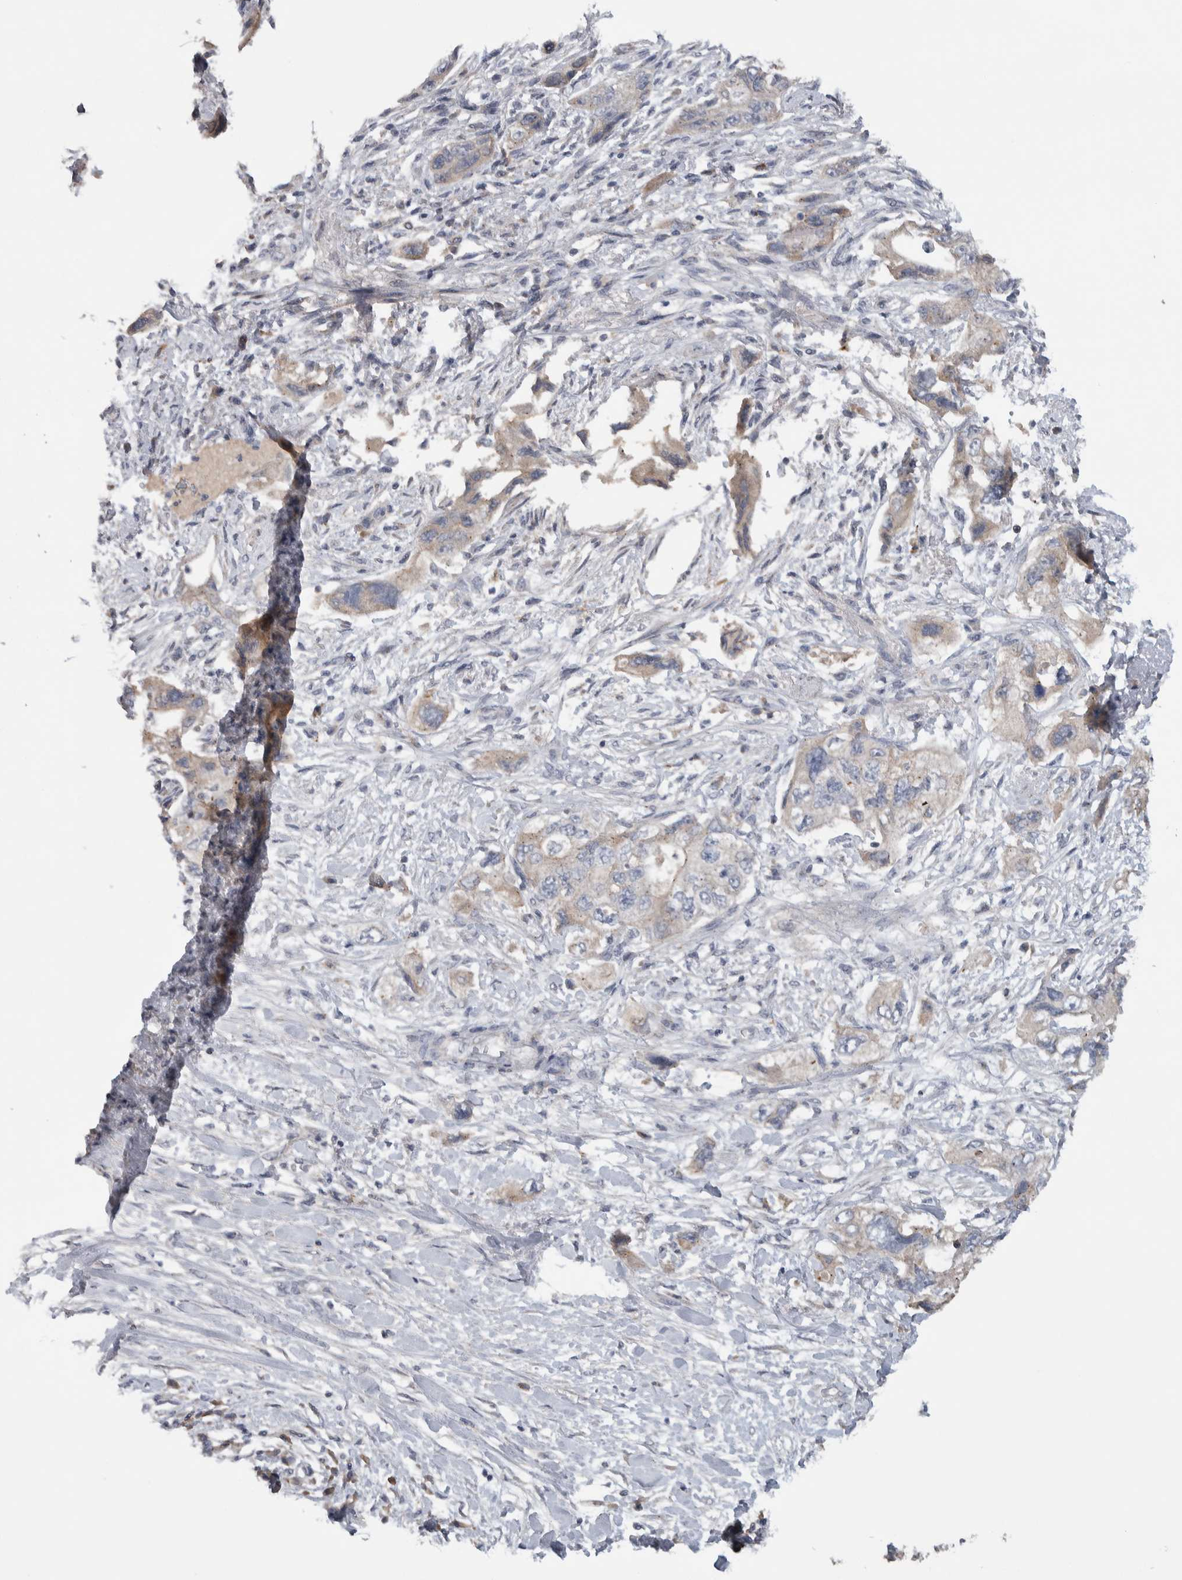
{"staining": {"intensity": "weak", "quantity": "25%-75%", "location": "cytoplasmic/membranous"}, "tissue": "pancreatic cancer", "cell_type": "Tumor cells", "image_type": "cancer", "snomed": [{"axis": "morphology", "description": "Adenocarcinoma, NOS"}, {"axis": "topography", "description": "Pancreas"}], "caption": "Immunohistochemical staining of human pancreatic adenocarcinoma demonstrates low levels of weak cytoplasmic/membranous protein staining in about 25%-75% of tumor cells. (Stains: DAB in brown, nuclei in blue, Microscopy: brightfield microscopy at high magnification).", "gene": "FAM83G", "patient": {"sex": "female", "age": 73}}